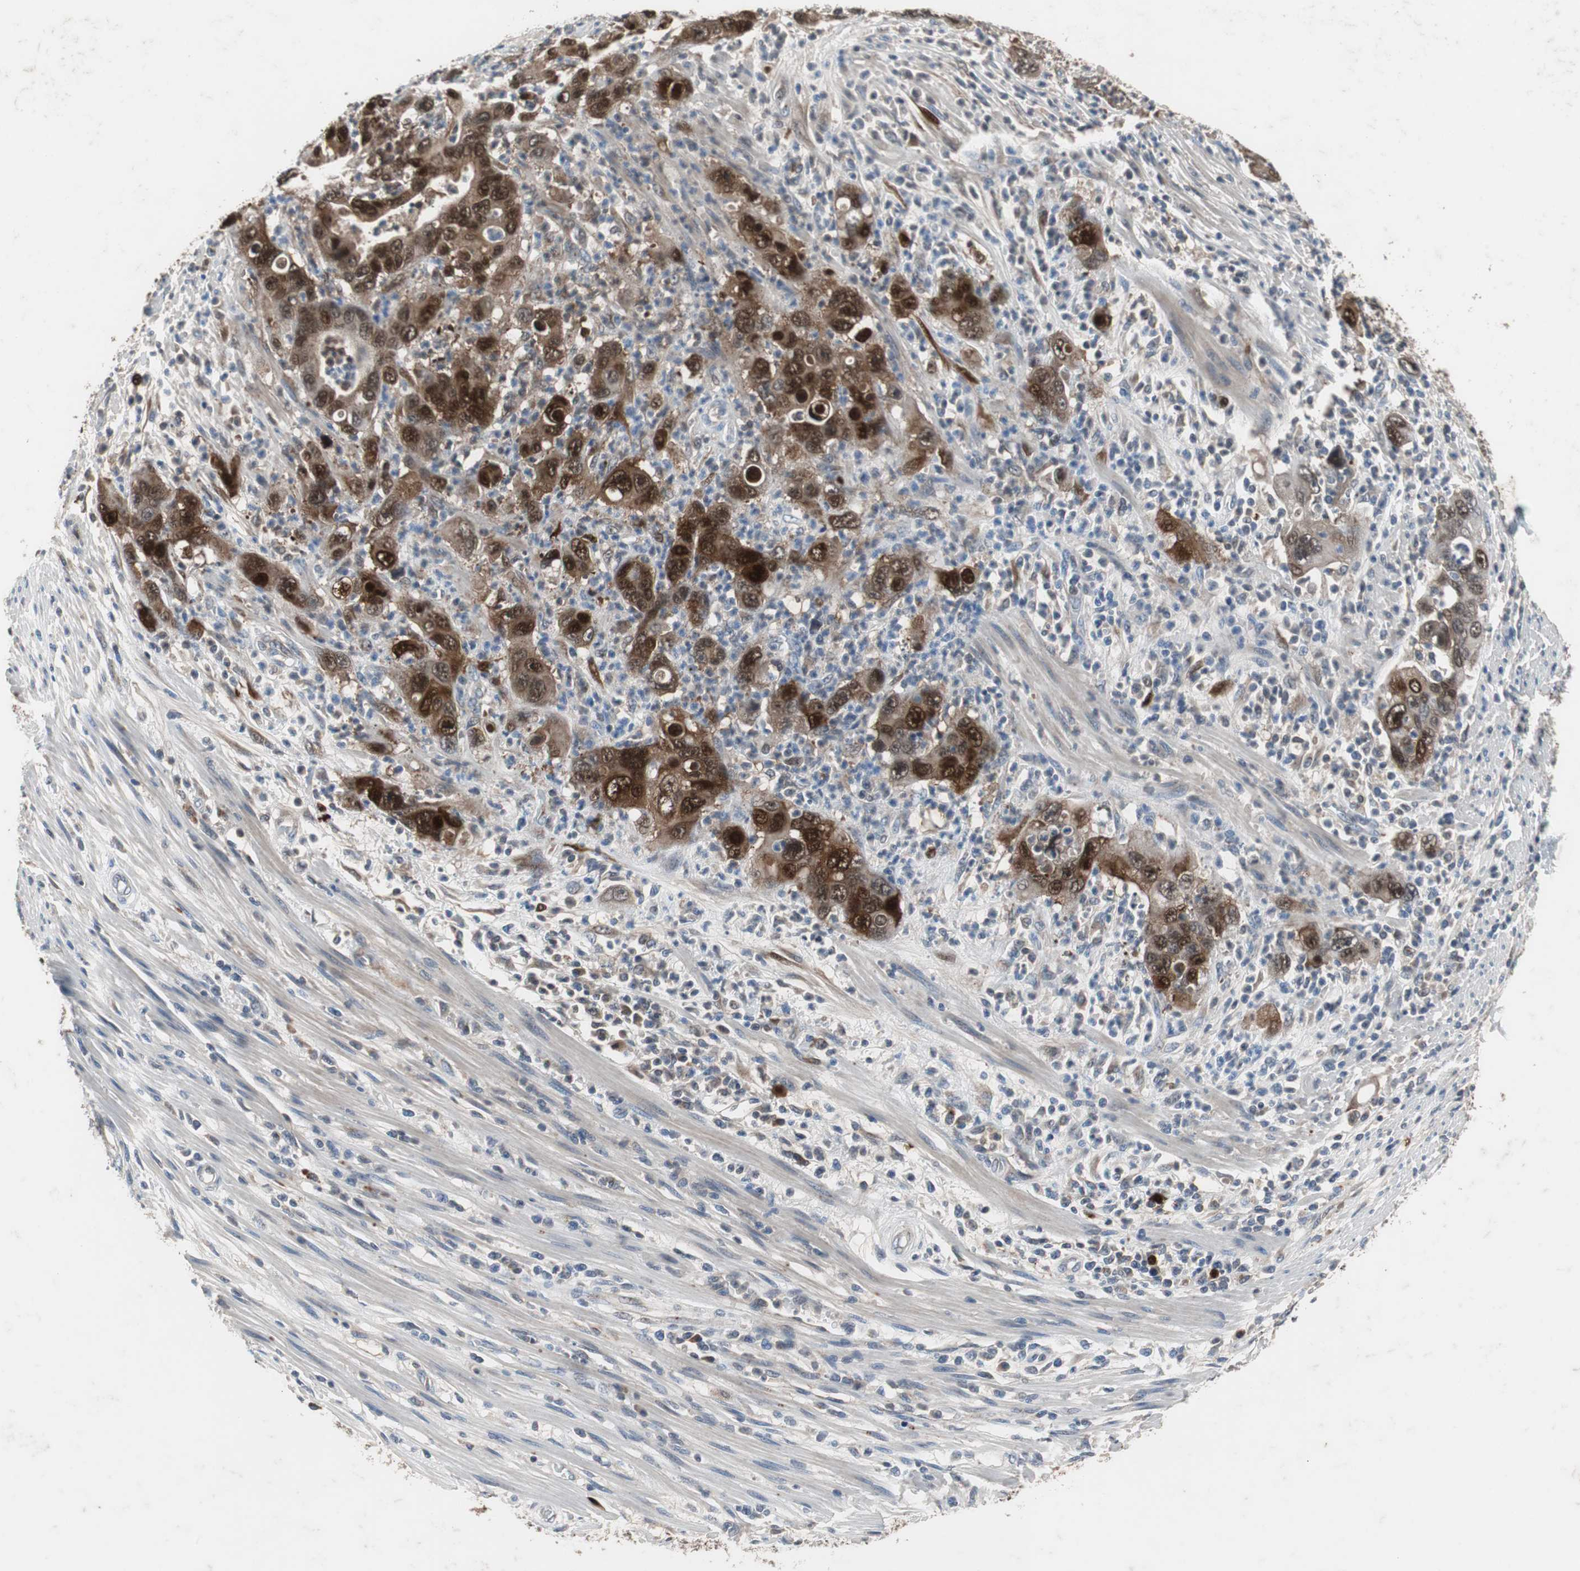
{"staining": {"intensity": "strong", "quantity": ">75%", "location": "cytoplasmic/membranous,nuclear"}, "tissue": "pancreatic cancer", "cell_type": "Tumor cells", "image_type": "cancer", "snomed": [{"axis": "morphology", "description": "Adenocarcinoma, NOS"}, {"axis": "topography", "description": "Pancreas"}], "caption": "This is a photomicrograph of immunohistochemistry (IHC) staining of pancreatic cancer (adenocarcinoma), which shows strong staining in the cytoplasmic/membranous and nuclear of tumor cells.", "gene": "CALB2", "patient": {"sex": "female", "age": 71}}